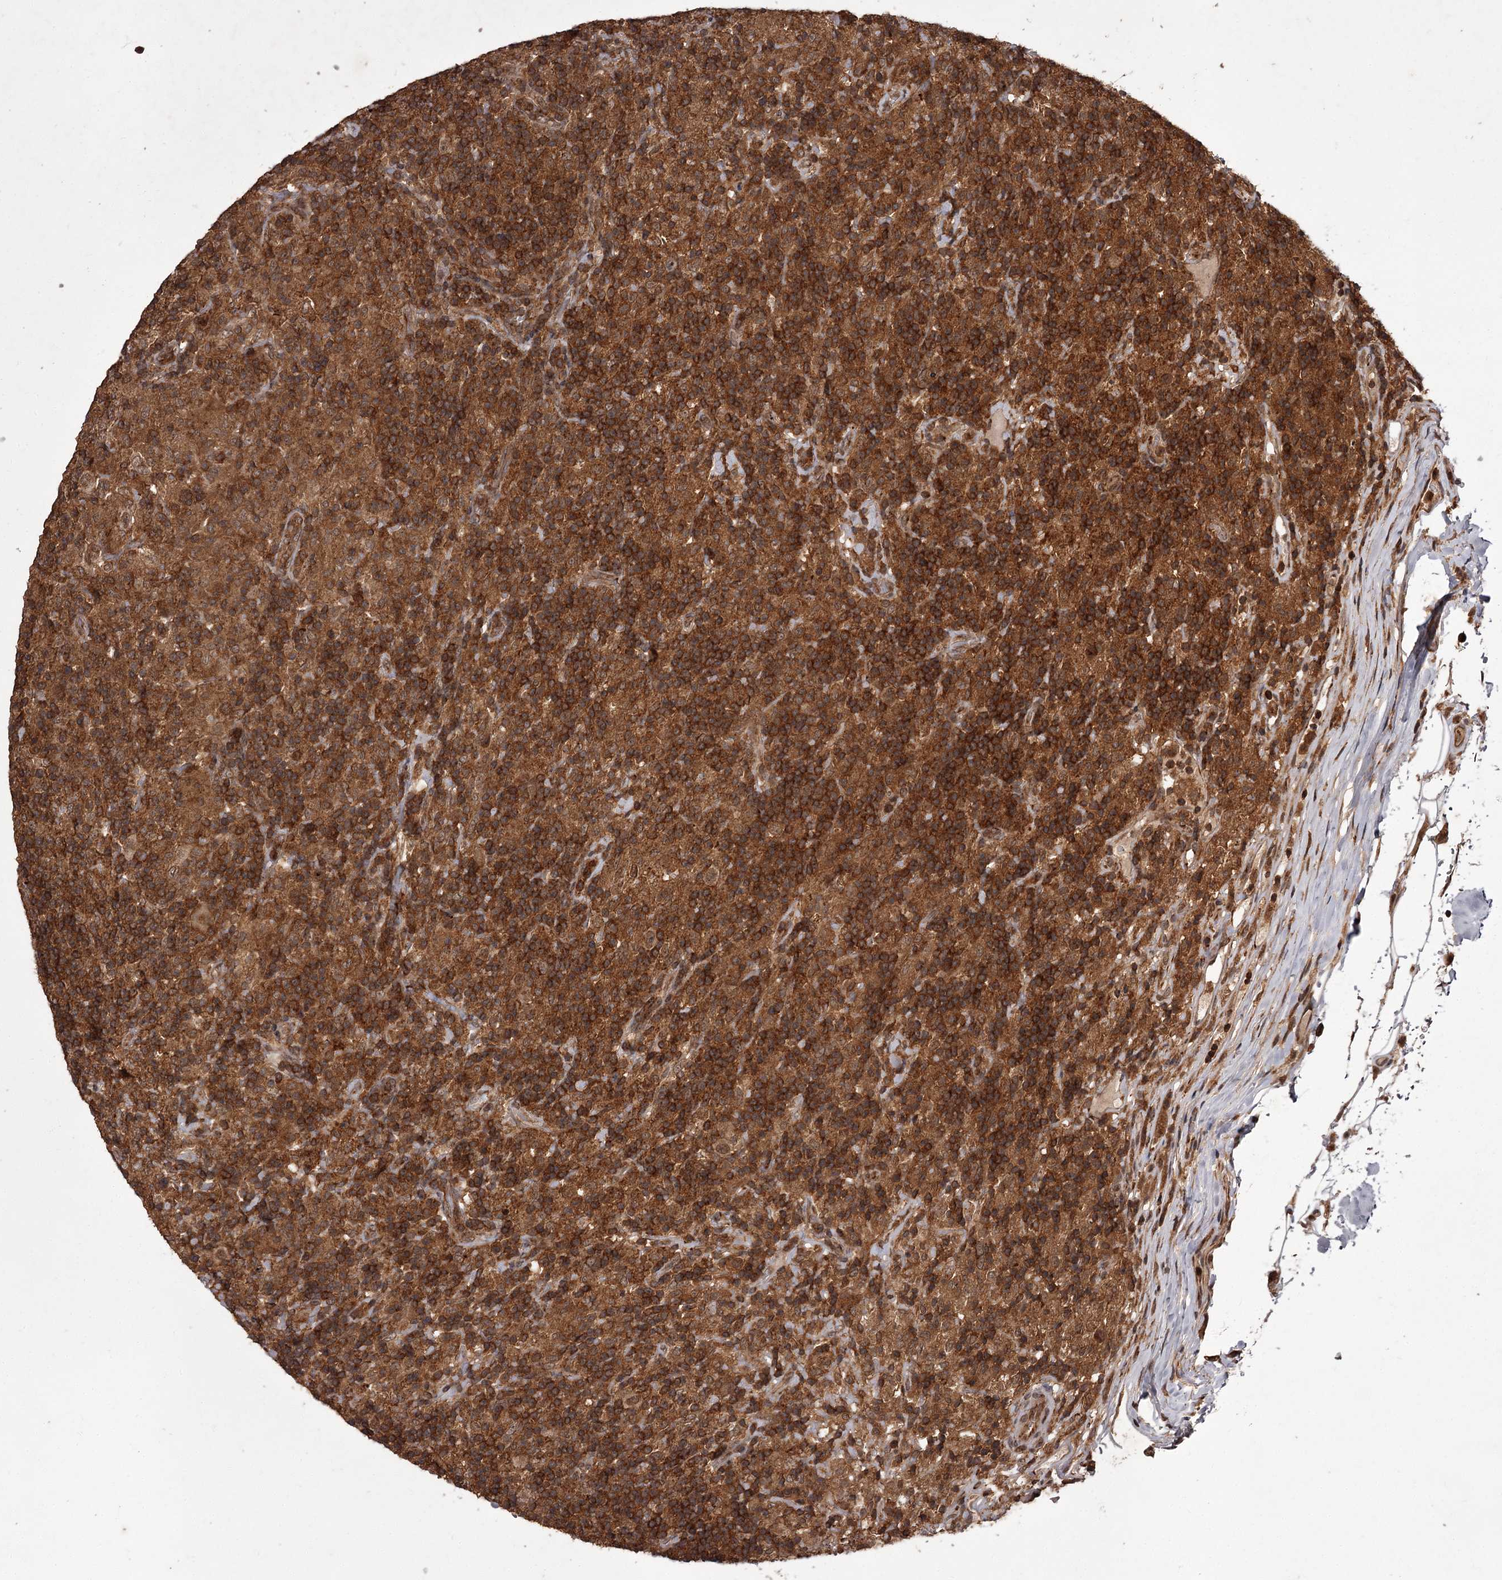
{"staining": {"intensity": "moderate", "quantity": ">75%", "location": "cytoplasmic/membranous,nuclear"}, "tissue": "lymphoma", "cell_type": "Tumor cells", "image_type": "cancer", "snomed": [{"axis": "morphology", "description": "Hodgkin's disease, NOS"}, {"axis": "topography", "description": "Lymph node"}], "caption": "Immunohistochemistry (DAB (3,3'-diaminobenzidine)) staining of Hodgkin's disease displays moderate cytoplasmic/membranous and nuclear protein expression in approximately >75% of tumor cells. The staining was performed using DAB (3,3'-diaminobenzidine) to visualize the protein expression in brown, while the nuclei were stained in blue with hematoxylin (Magnification: 20x).", "gene": "TBC1D23", "patient": {"sex": "male", "age": 70}}